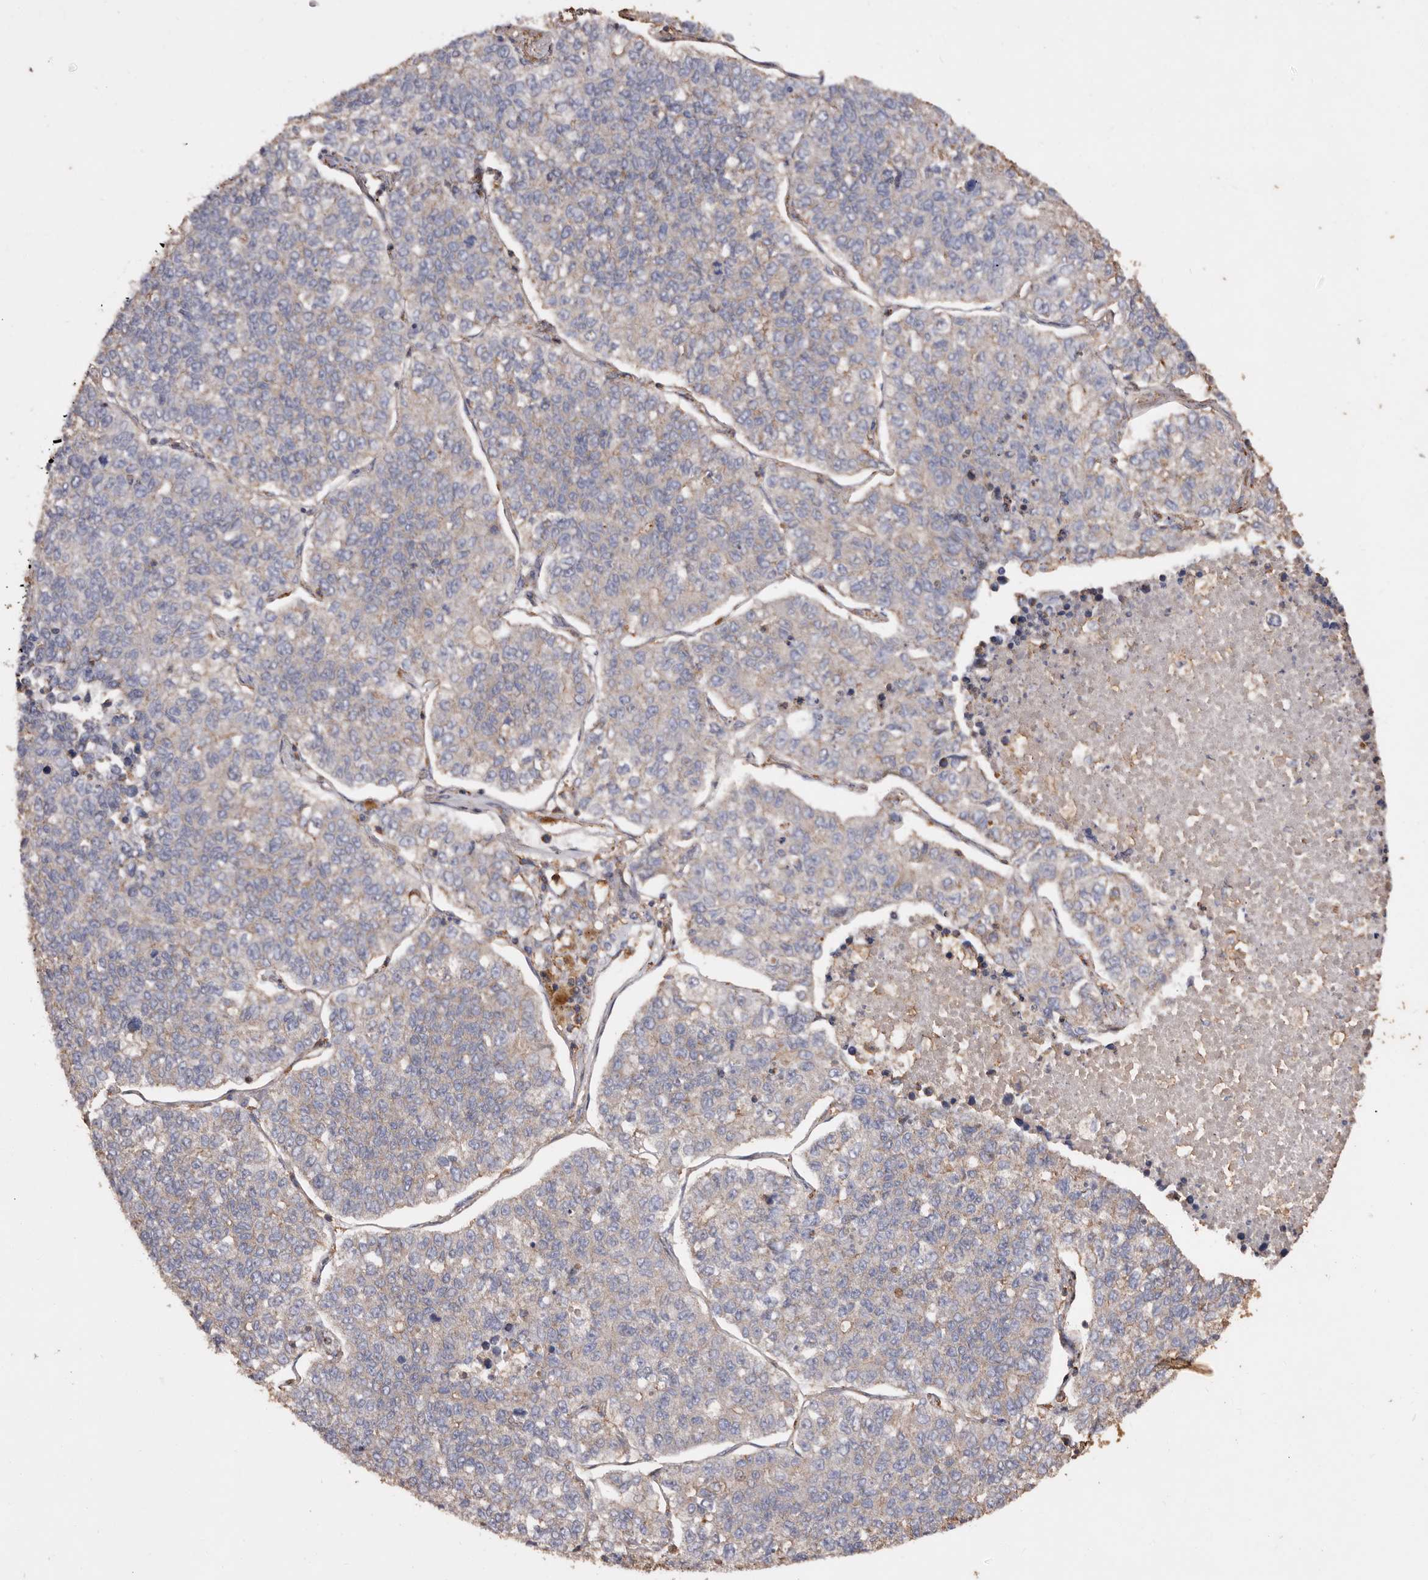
{"staining": {"intensity": "weak", "quantity": "<25%", "location": "cytoplasmic/membranous"}, "tissue": "lung cancer", "cell_type": "Tumor cells", "image_type": "cancer", "snomed": [{"axis": "morphology", "description": "Adenocarcinoma, NOS"}, {"axis": "topography", "description": "Lung"}], "caption": "A histopathology image of human adenocarcinoma (lung) is negative for staining in tumor cells.", "gene": "COQ8B", "patient": {"sex": "male", "age": 49}}